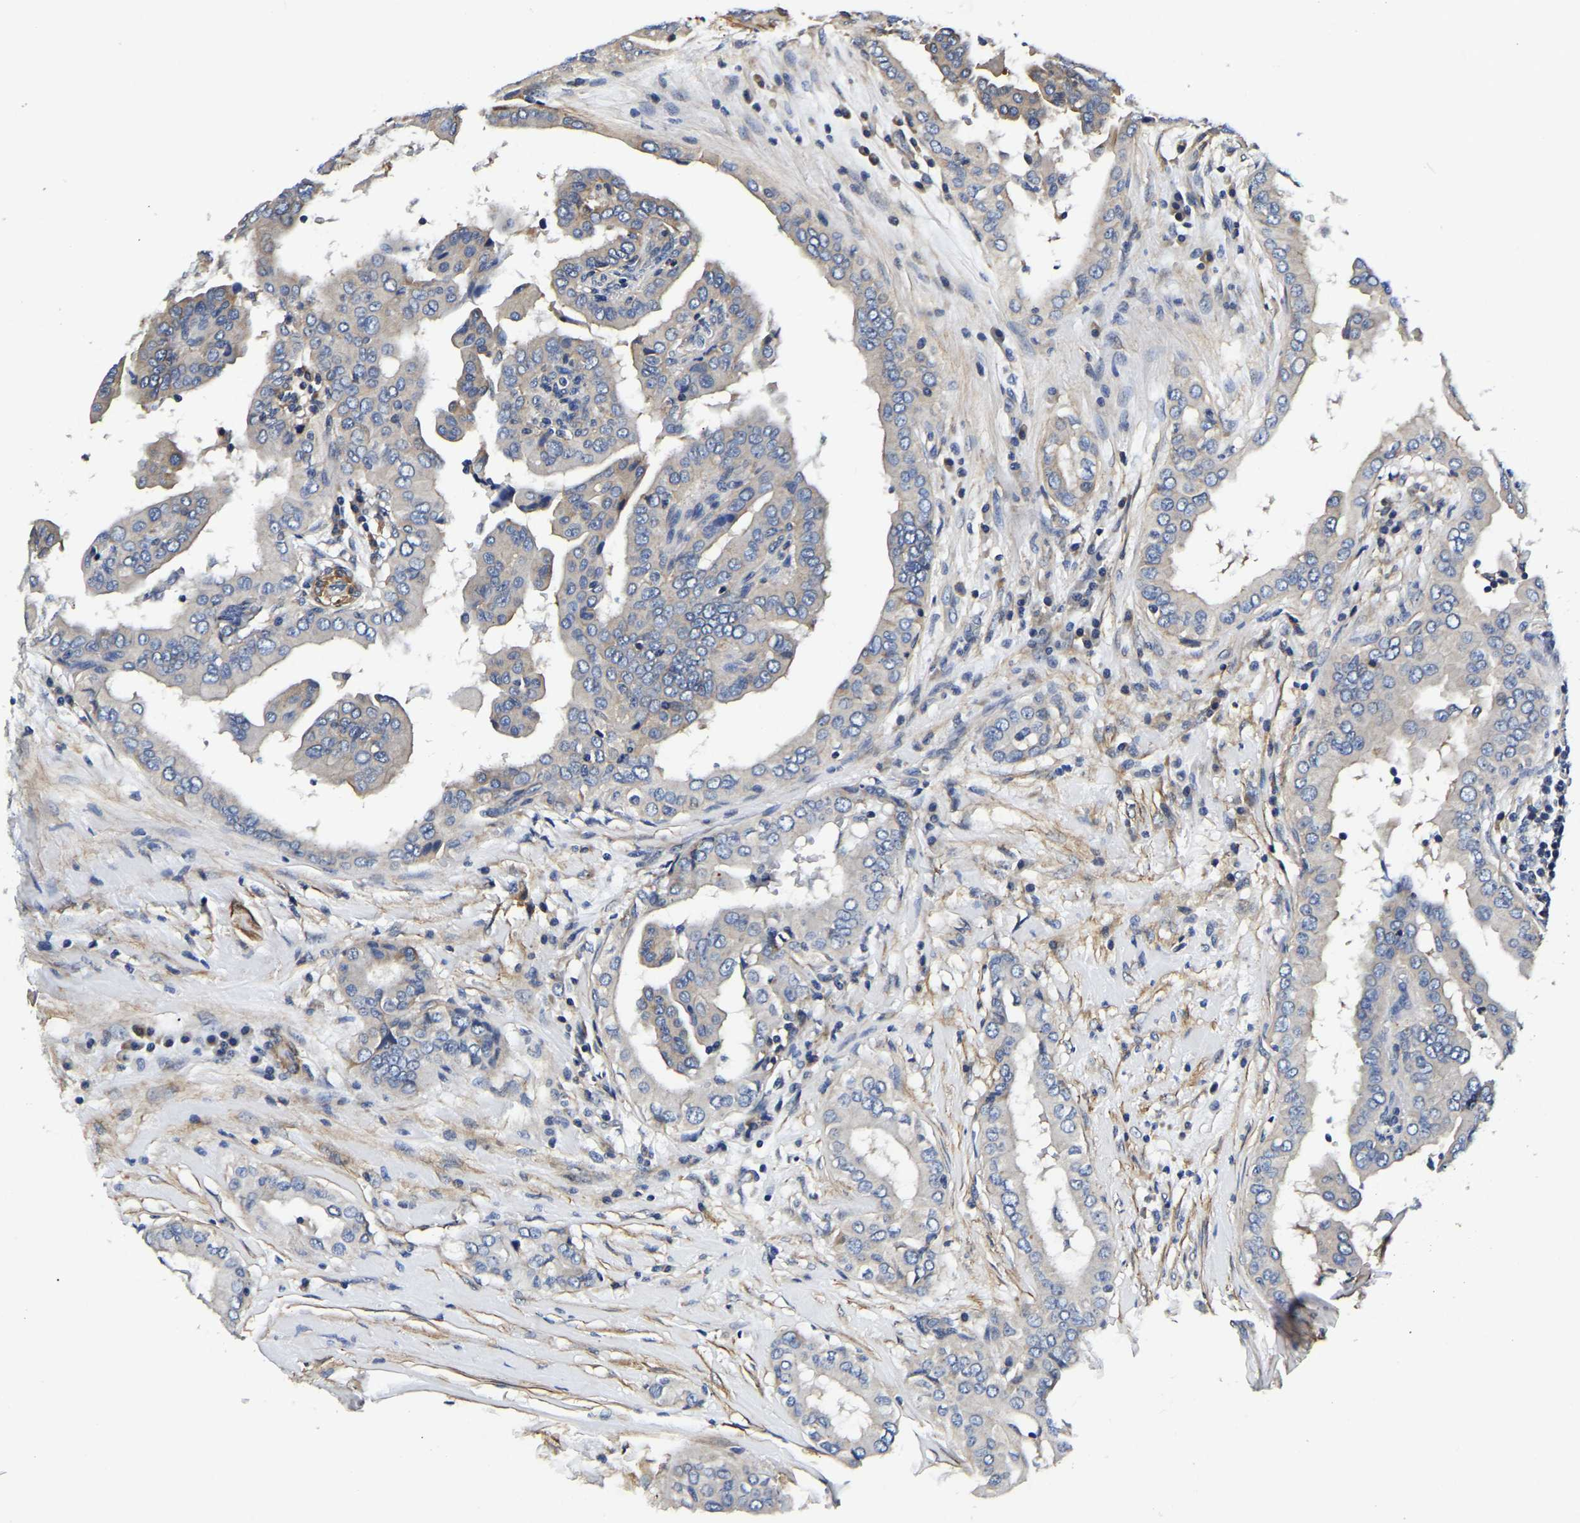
{"staining": {"intensity": "negative", "quantity": "none", "location": "none"}, "tissue": "thyroid cancer", "cell_type": "Tumor cells", "image_type": "cancer", "snomed": [{"axis": "morphology", "description": "Papillary adenocarcinoma, NOS"}, {"axis": "topography", "description": "Thyroid gland"}], "caption": "Thyroid papillary adenocarcinoma was stained to show a protein in brown. There is no significant expression in tumor cells.", "gene": "KCTD17", "patient": {"sex": "male", "age": 33}}